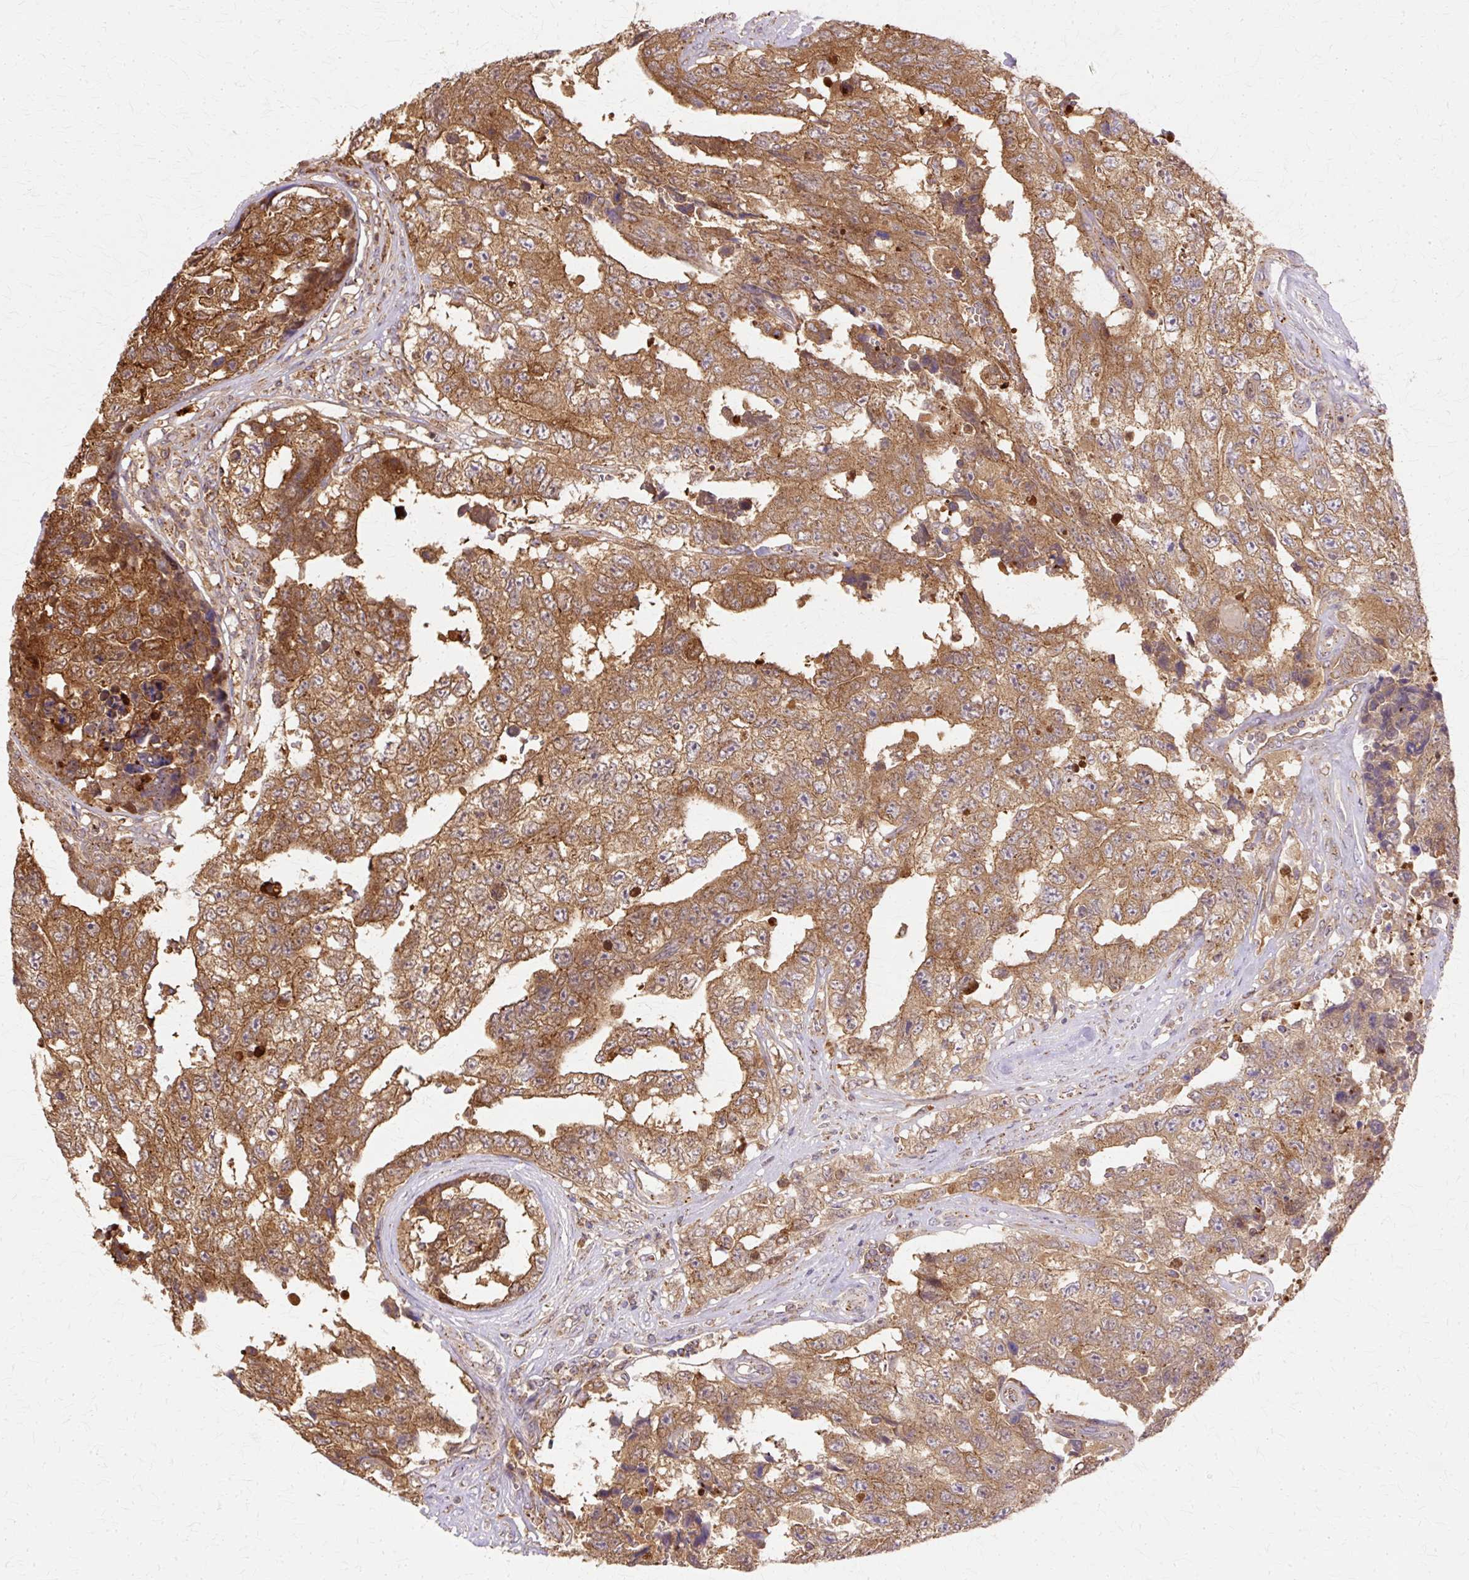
{"staining": {"intensity": "moderate", "quantity": ">75%", "location": "cytoplasmic/membranous"}, "tissue": "testis cancer", "cell_type": "Tumor cells", "image_type": "cancer", "snomed": [{"axis": "morphology", "description": "Normal tissue, NOS"}, {"axis": "morphology", "description": "Carcinoma, Embryonal, NOS"}, {"axis": "topography", "description": "Testis"}, {"axis": "topography", "description": "Epididymis"}], "caption": "About >75% of tumor cells in testis embryonal carcinoma reveal moderate cytoplasmic/membranous protein positivity as visualized by brown immunohistochemical staining.", "gene": "COPB1", "patient": {"sex": "male", "age": 25}}